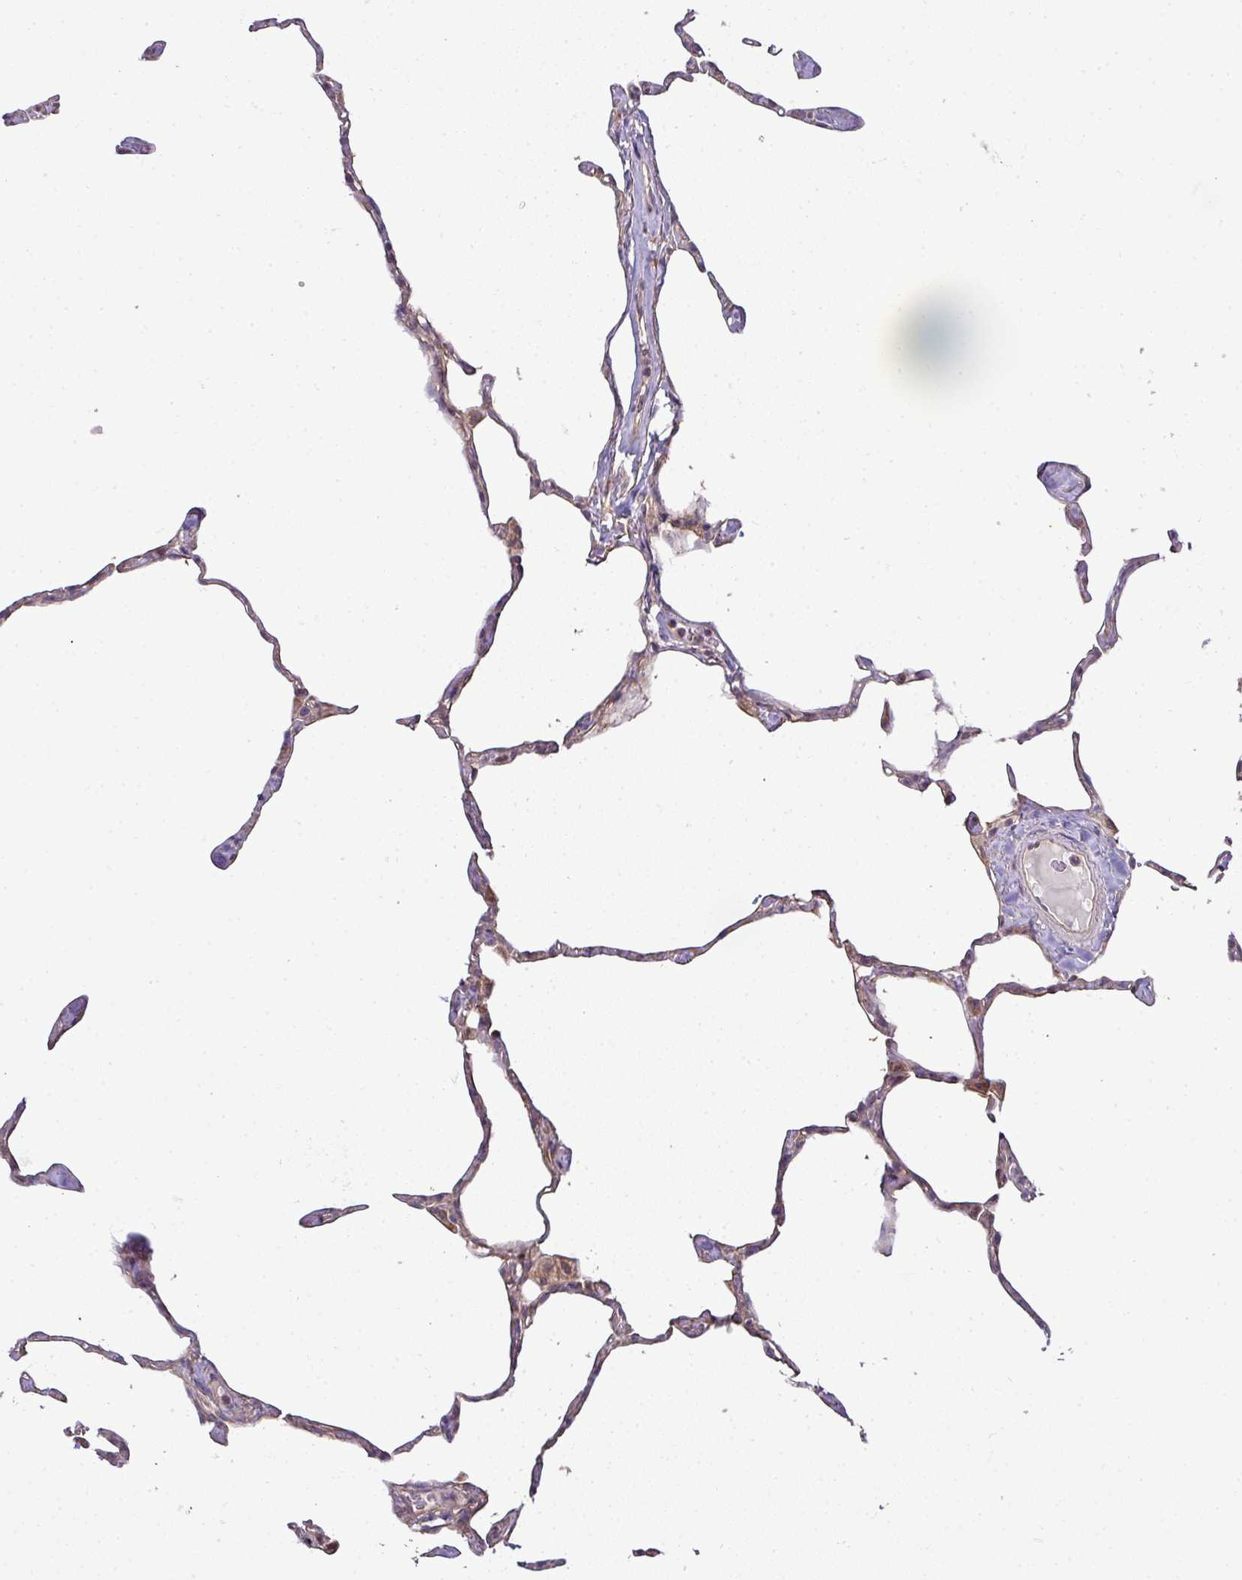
{"staining": {"intensity": "weak", "quantity": "25%-75%", "location": "cytoplasmic/membranous"}, "tissue": "lung", "cell_type": "Alveolar cells", "image_type": "normal", "snomed": [{"axis": "morphology", "description": "Normal tissue, NOS"}, {"axis": "topography", "description": "Lung"}], "caption": "Immunohistochemical staining of normal human lung displays low levels of weak cytoplasmic/membranous expression in approximately 25%-75% of alveolar cells.", "gene": "TIMMDC1", "patient": {"sex": "male", "age": 65}}